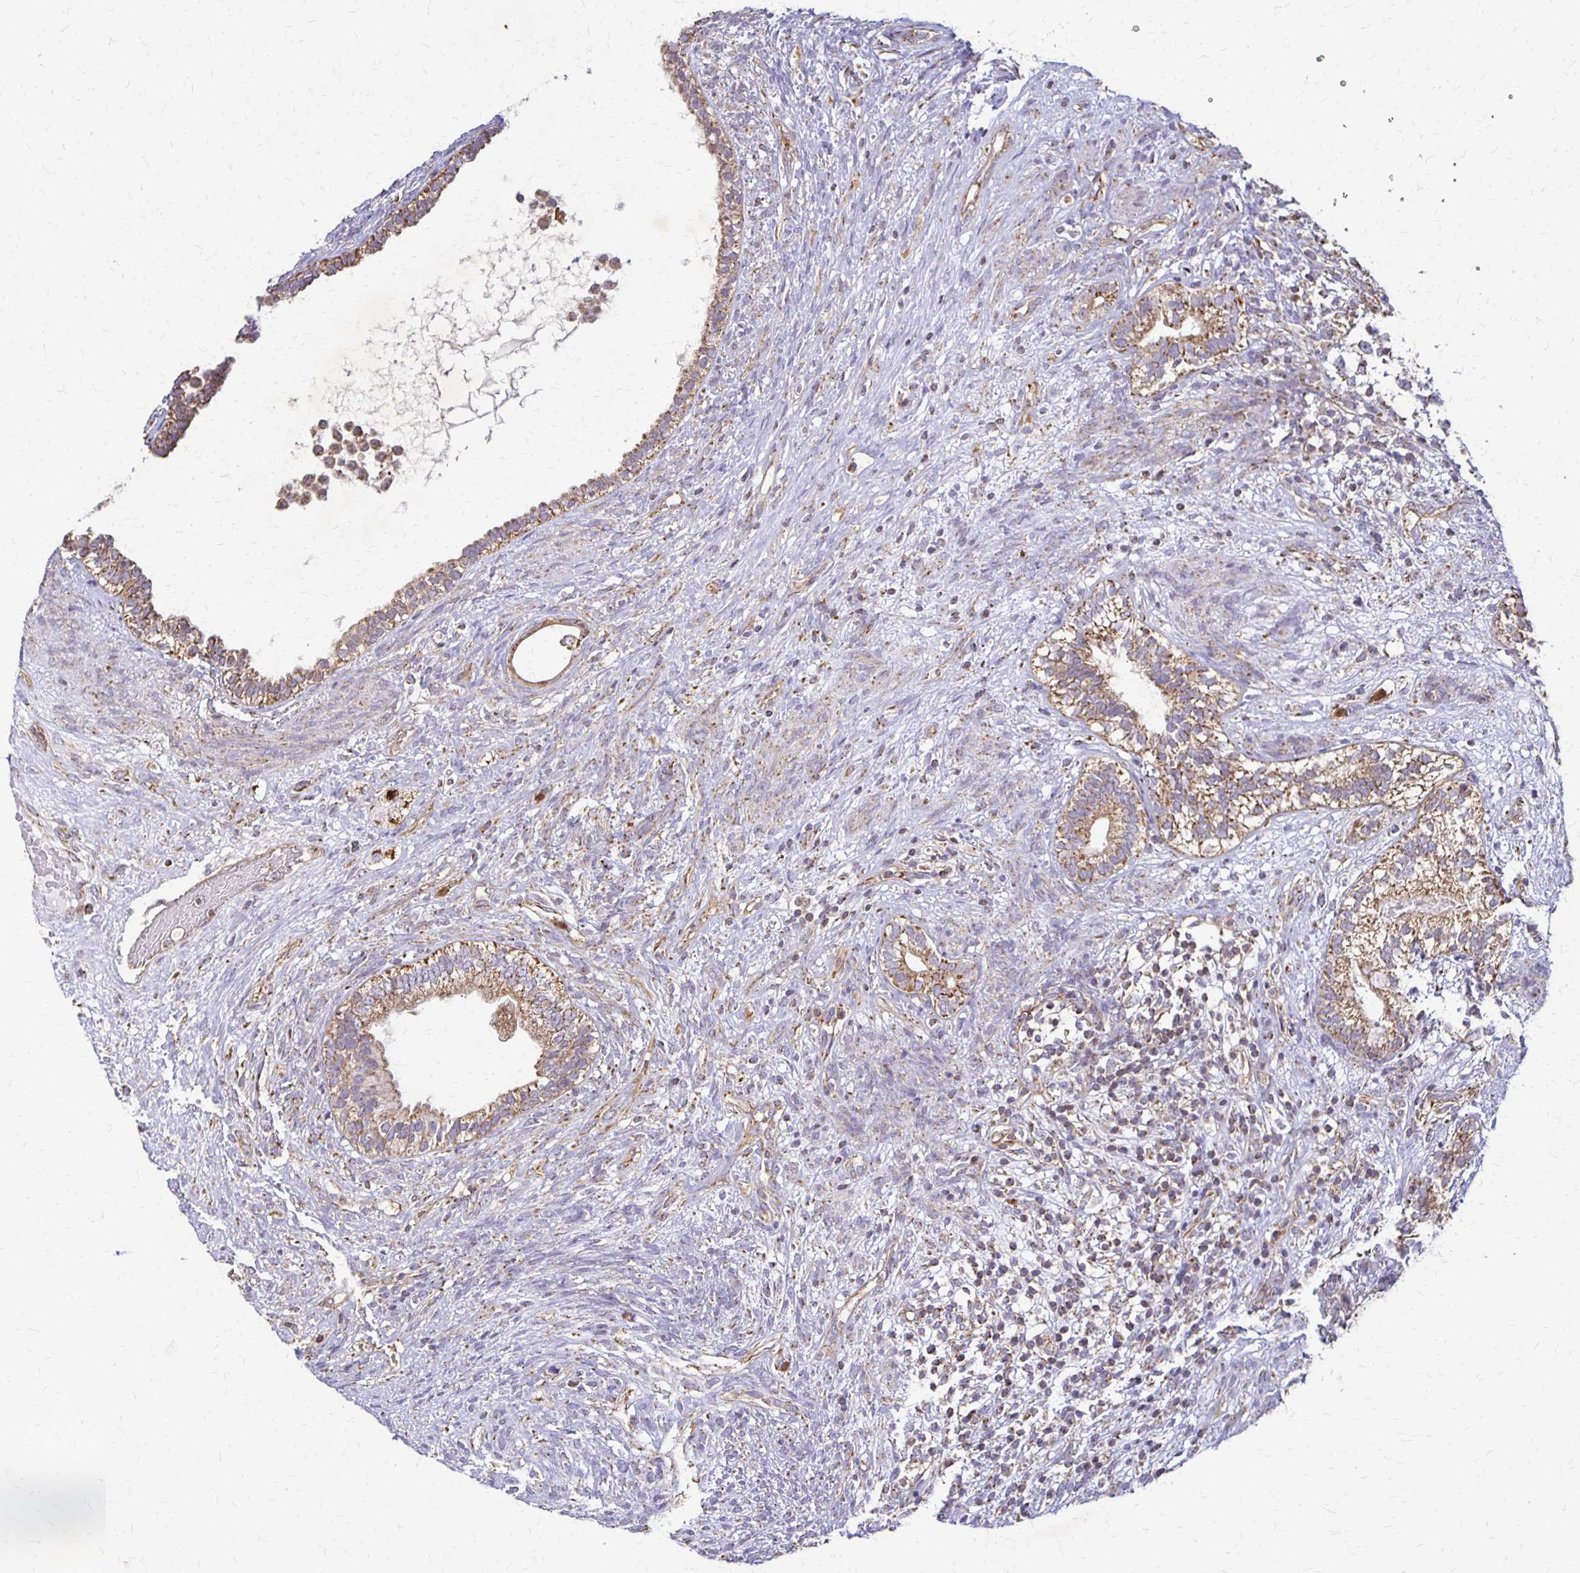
{"staining": {"intensity": "moderate", "quantity": "25%-75%", "location": "cytoplasmic/membranous"}, "tissue": "testis cancer", "cell_type": "Tumor cells", "image_type": "cancer", "snomed": [{"axis": "morphology", "description": "Seminoma, NOS"}, {"axis": "morphology", "description": "Carcinoma, Embryonal, NOS"}, {"axis": "topography", "description": "Testis"}], "caption": "Testis seminoma was stained to show a protein in brown. There is medium levels of moderate cytoplasmic/membranous expression in approximately 25%-75% of tumor cells.", "gene": "EIF4EBP2", "patient": {"sex": "male", "age": 41}}